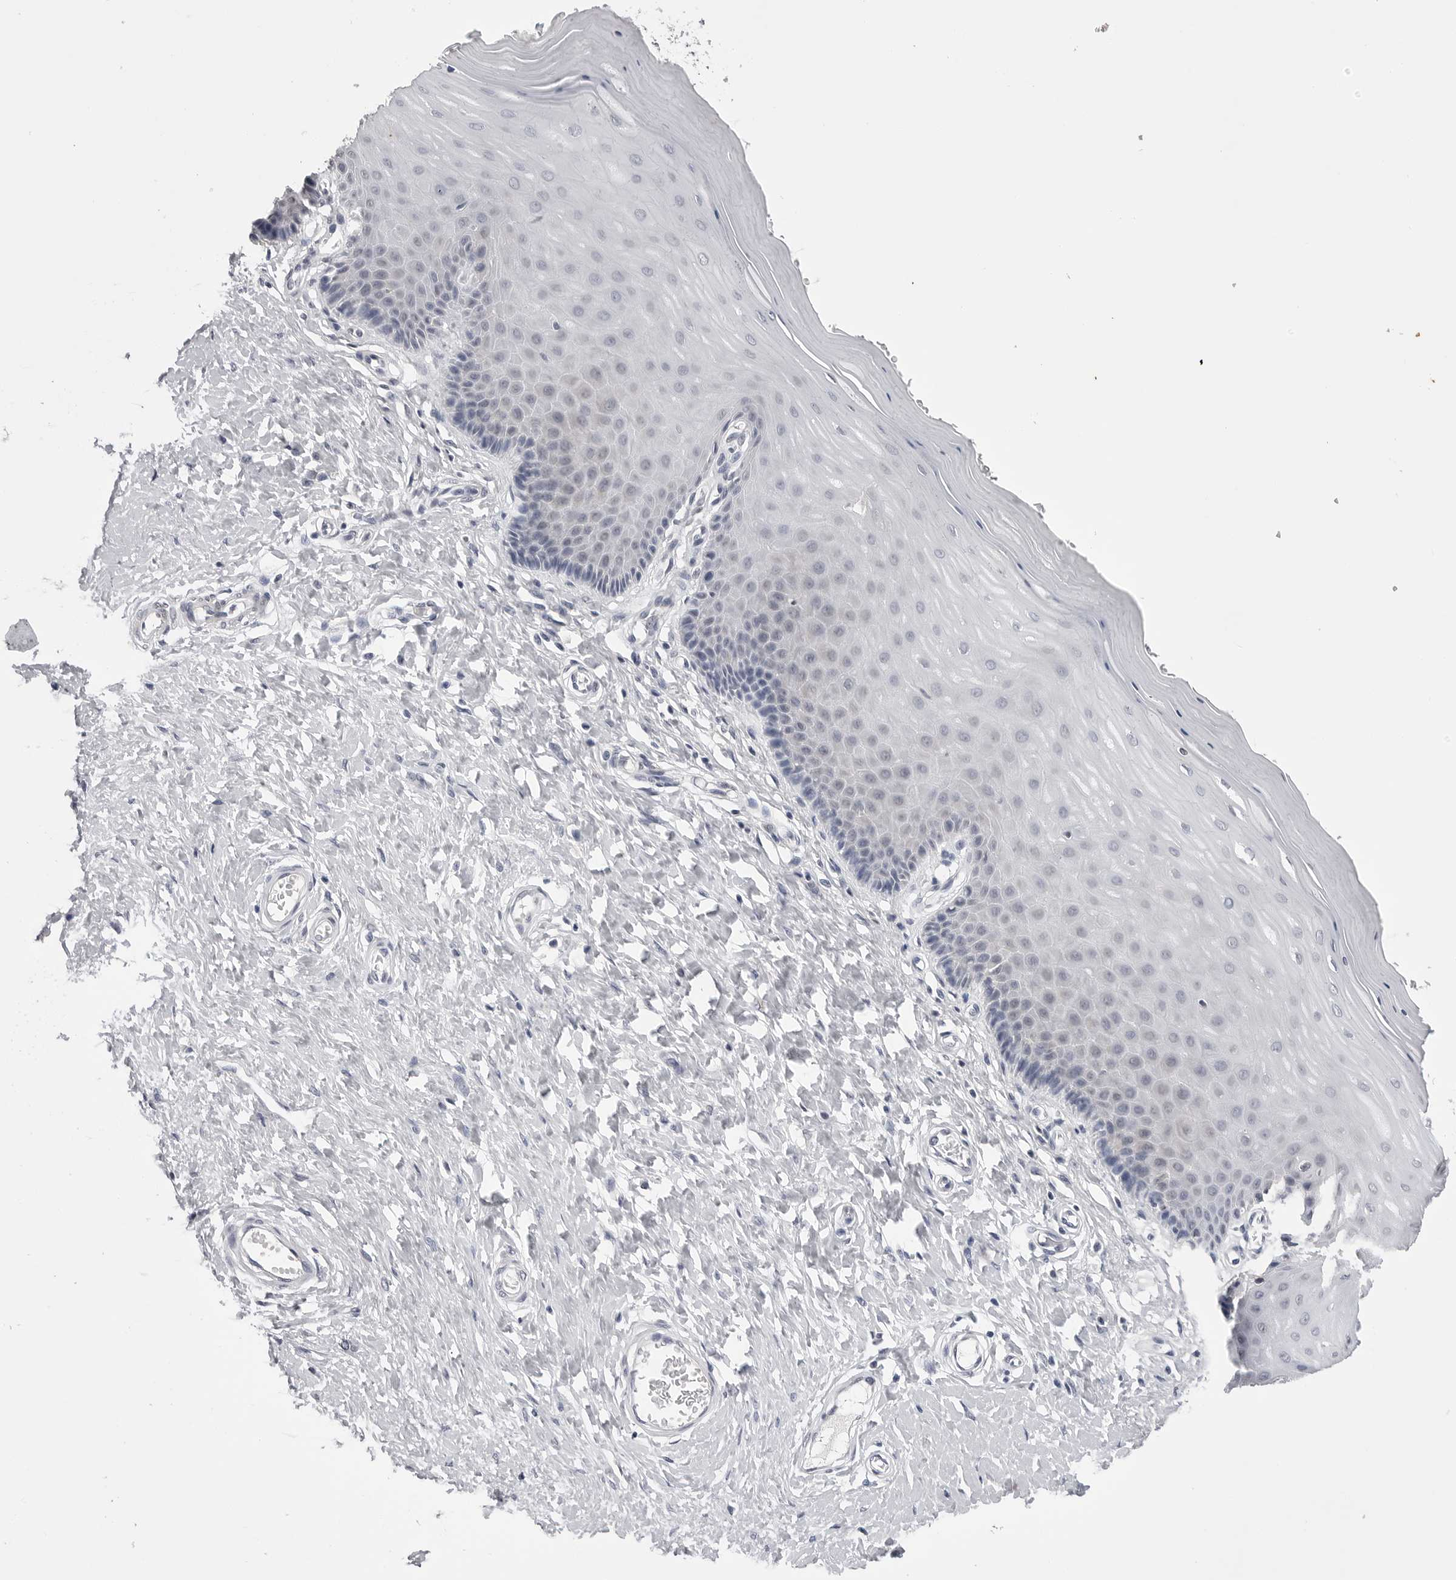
{"staining": {"intensity": "moderate", "quantity": "<25%", "location": "cytoplasmic/membranous"}, "tissue": "cervix", "cell_type": "Glandular cells", "image_type": "normal", "snomed": [{"axis": "morphology", "description": "Normal tissue, NOS"}, {"axis": "topography", "description": "Cervix"}], "caption": "Immunohistochemistry (IHC) (DAB (3,3'-diaminobenzidine)) staining of normal human cervix displays moderate cytoplasmic/membranous protein expression in about <25% of glandular cells. The protein is shown in brown color, while the nuclei are stained blue.", "gene": "CDK20", "patient": {"sex": "female", "age": 55}}